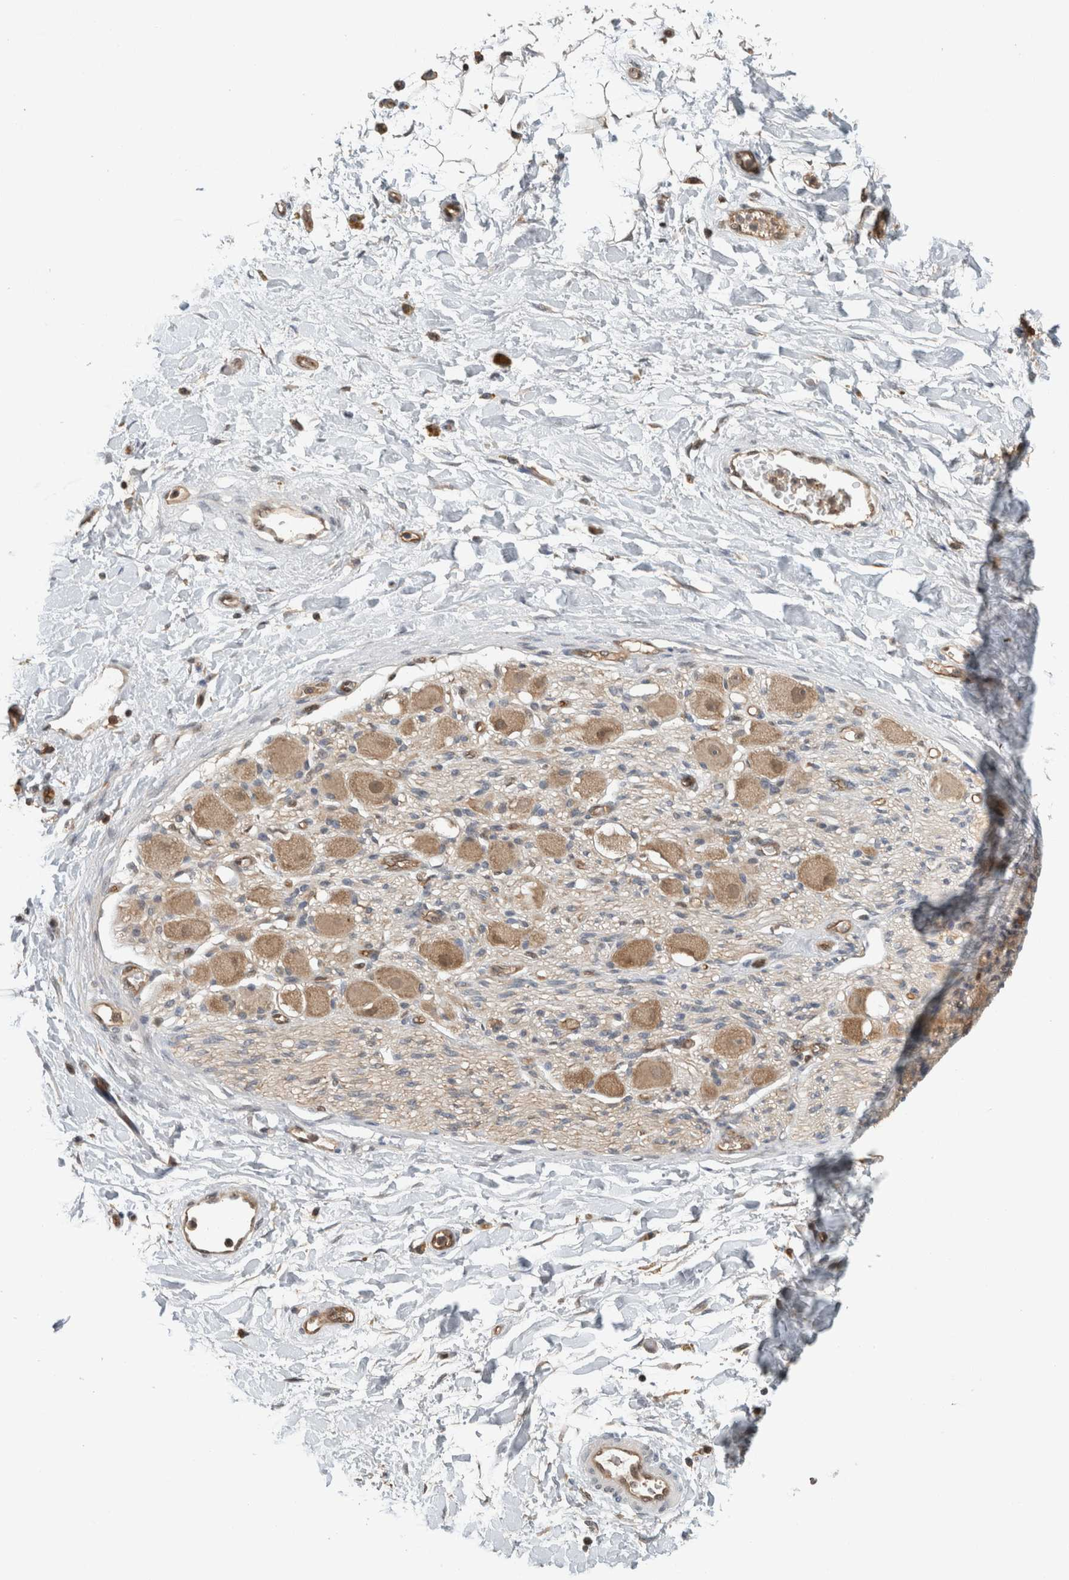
{"staining": {"intensity": "negative", "quantity": "none", "location": "none"}, "tissue": "adipose tissue", "cell_type": "Adipocytes", "image_type": "normal", "snomed": [{"axis": "morphology", "description": "Normal tissue, NOS"}, {"axis": "topography", "description": "Kidney"}, {"axis": "topography", "description": "Peripheral nerve tissue"}], "caption": "Histopathology image shows no protein staining in adipocytes of unremarkable adipose tissue.", "gene": "PFDN4", "patient": {"sex": "male", "age": 7}}